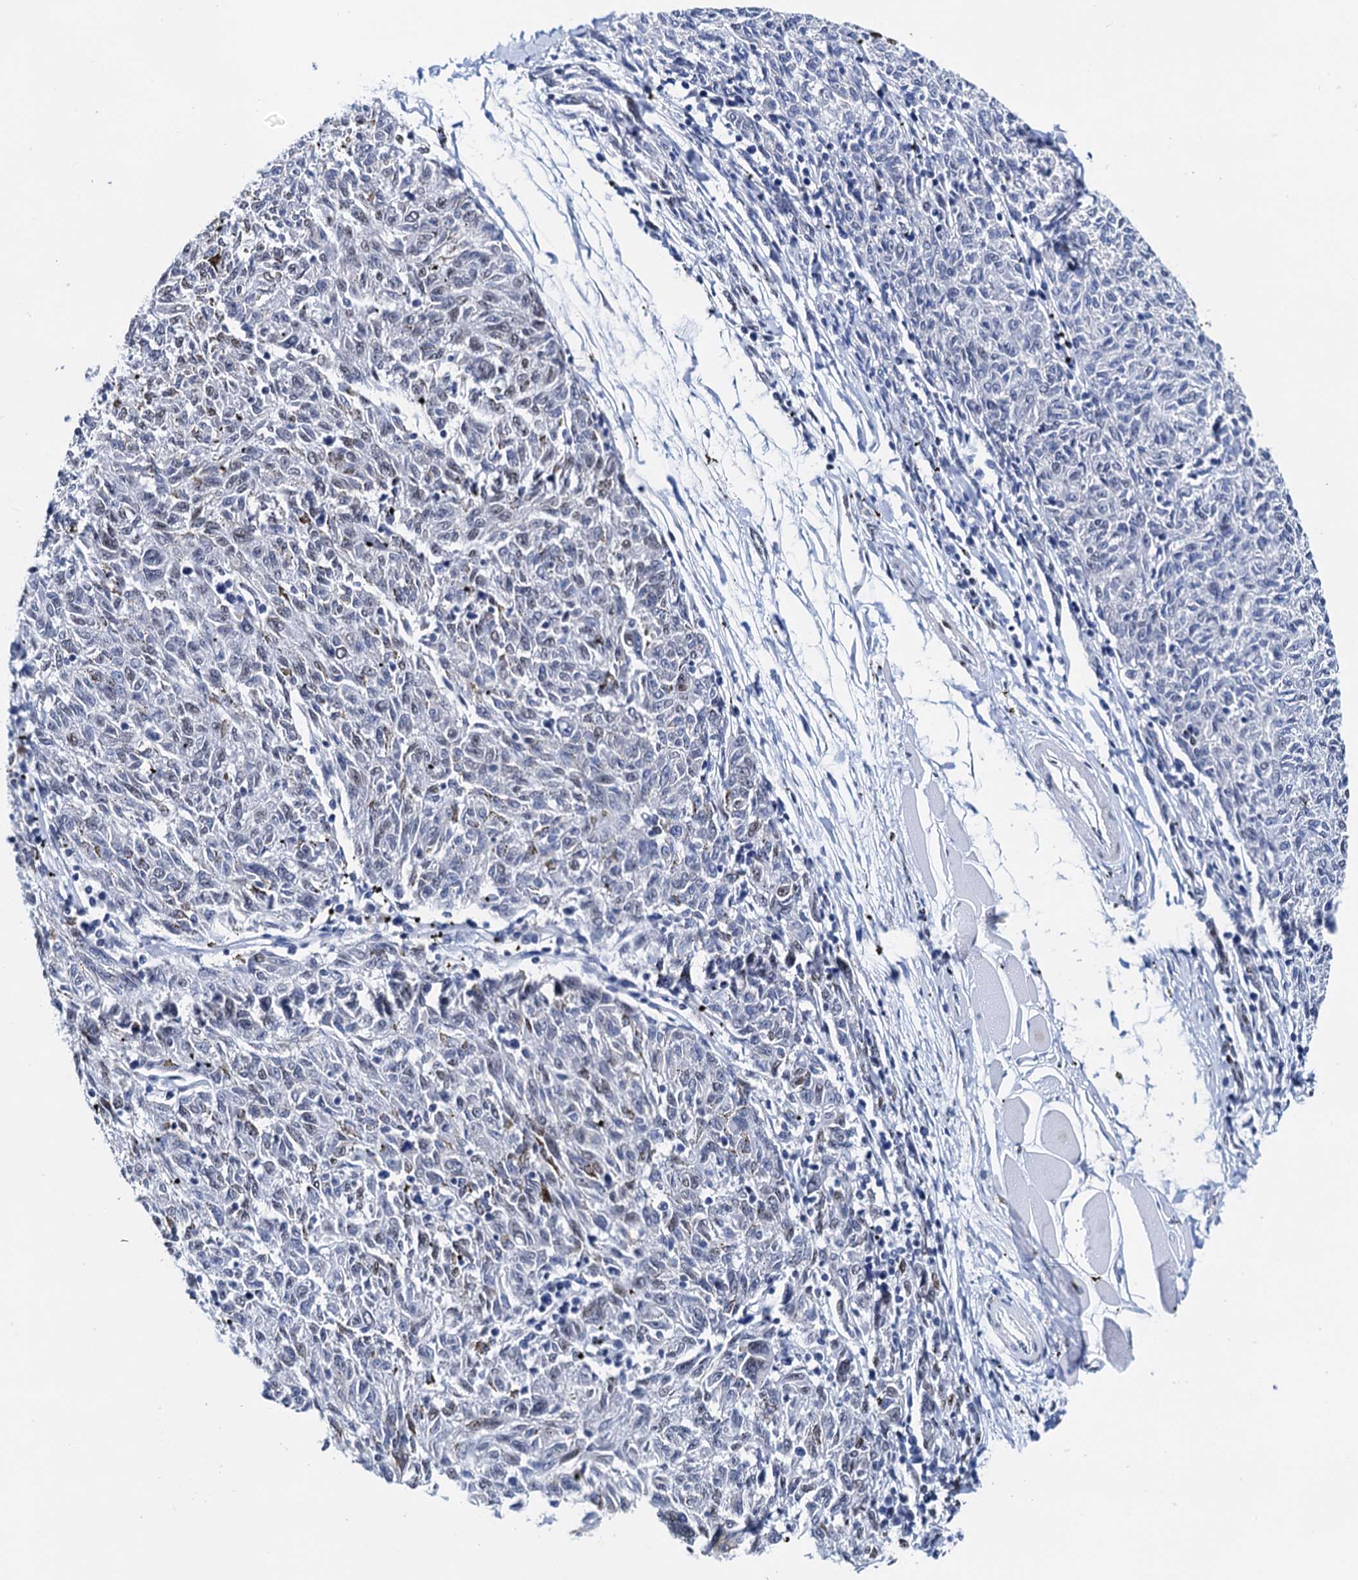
{"staining": {"intensity": "moderate", "quantity": "25%-75%", "location": "nuclear"}, "tissue": "melanoma", "cell_type": "Tumor cells", "image_type": "cancer", "snomed": [{"axis": "morphology", "description": "Malignant melanoma, NOS"}, {"axis": "topography", "description": "Skin"}], "caption": "Brown immunohistochemical staining in human melanoma displays moderate nuclear positivity in approximately 25%-75% of tumor cells.", "gene": "SLTM", "patient": {"sex": "female", "age": 72}}